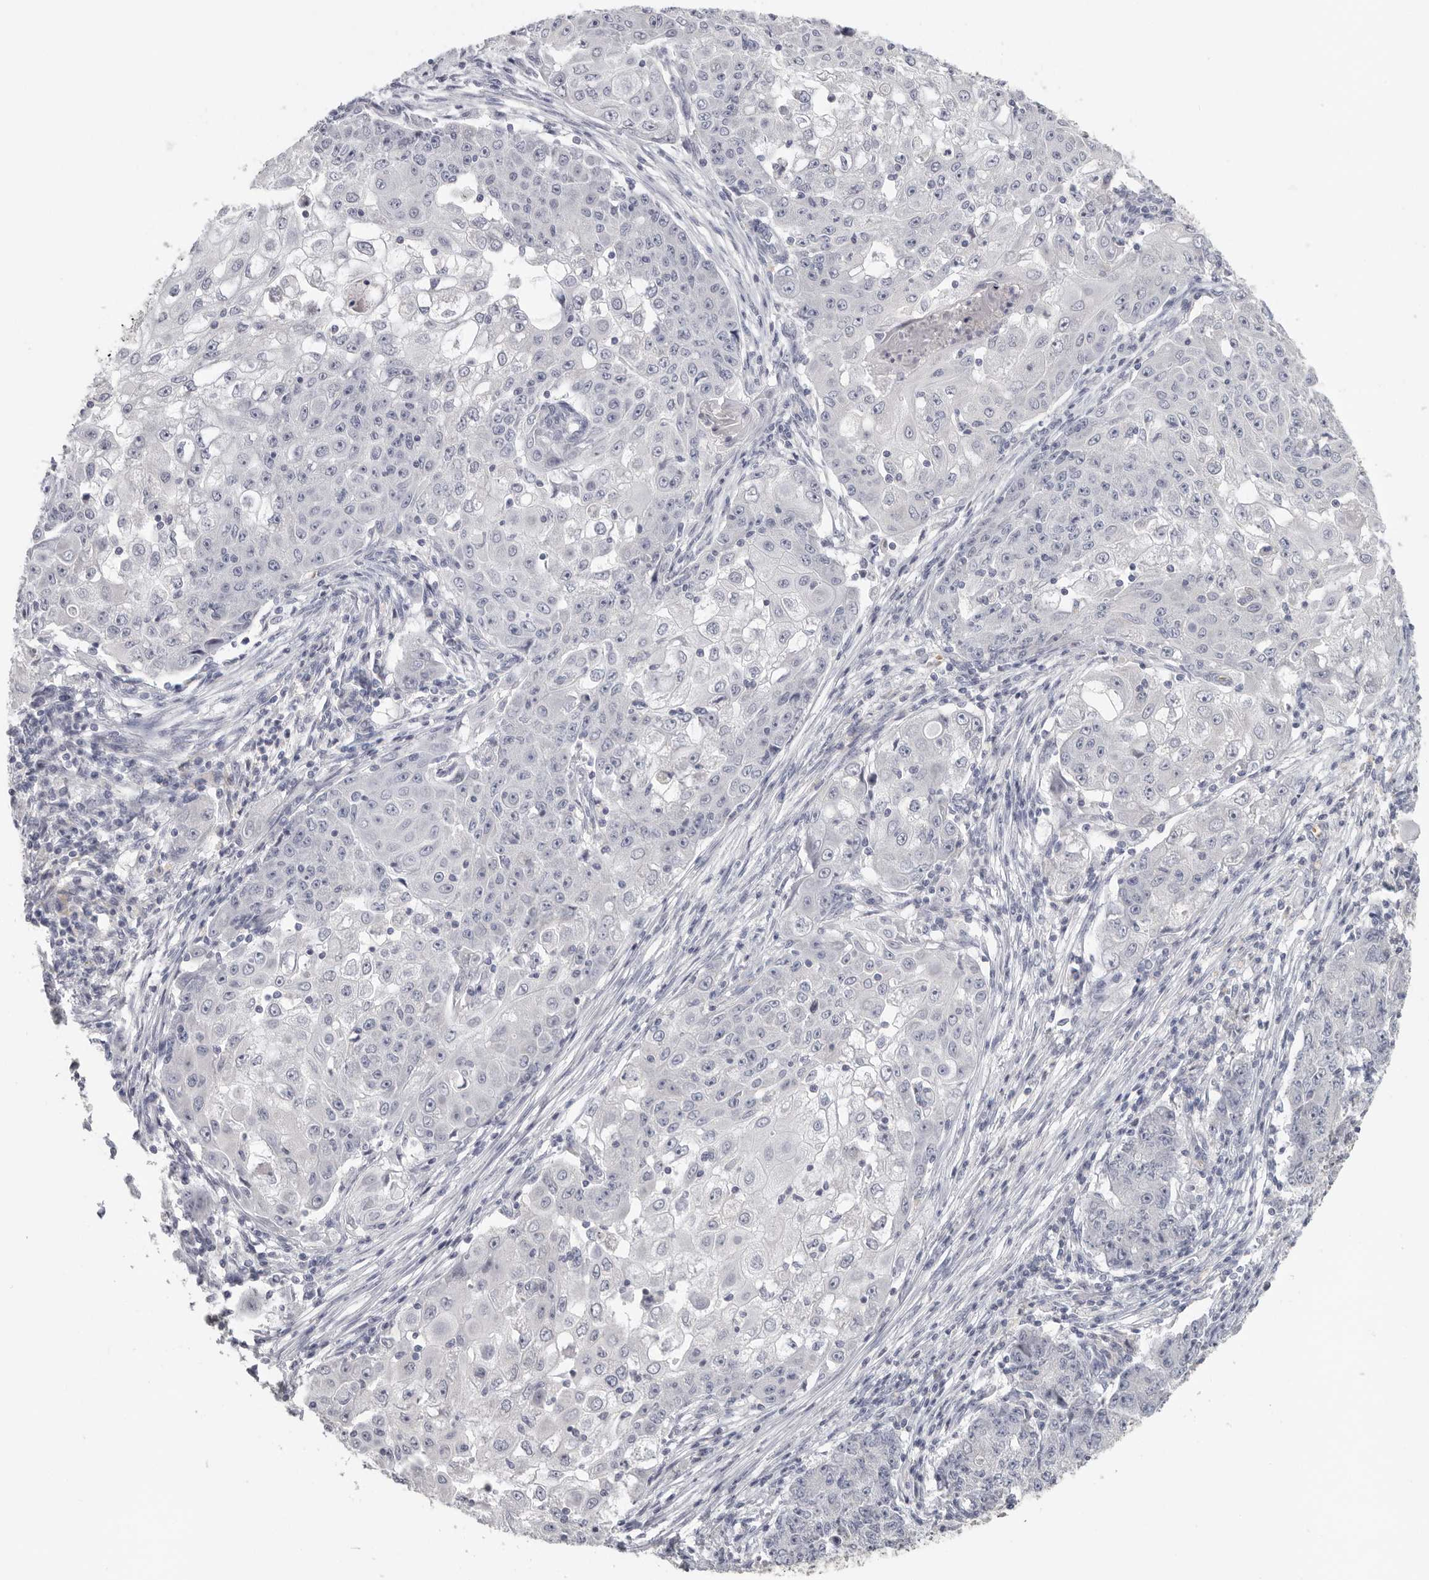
{"staining": {"intensity": "negative", "quantity": "none", "location": "none"}, "tissue": "ovarian cancer", "cell_type": "Tumor cells", "image_type": "cancer", "snomed": [{"axis": "morphology", "description": "Carcinoma, endometroid"}, {"axis": "topography", "description": "Ovary"}], "caption": "Immunohistochemistry histopathology image of neoplastic tissue: ovarian cancer stained with DAB displays no significant protein expression in tumor cells.", "gene": "DNAJC11", "patient": {"sex": "female", "age": 42}}